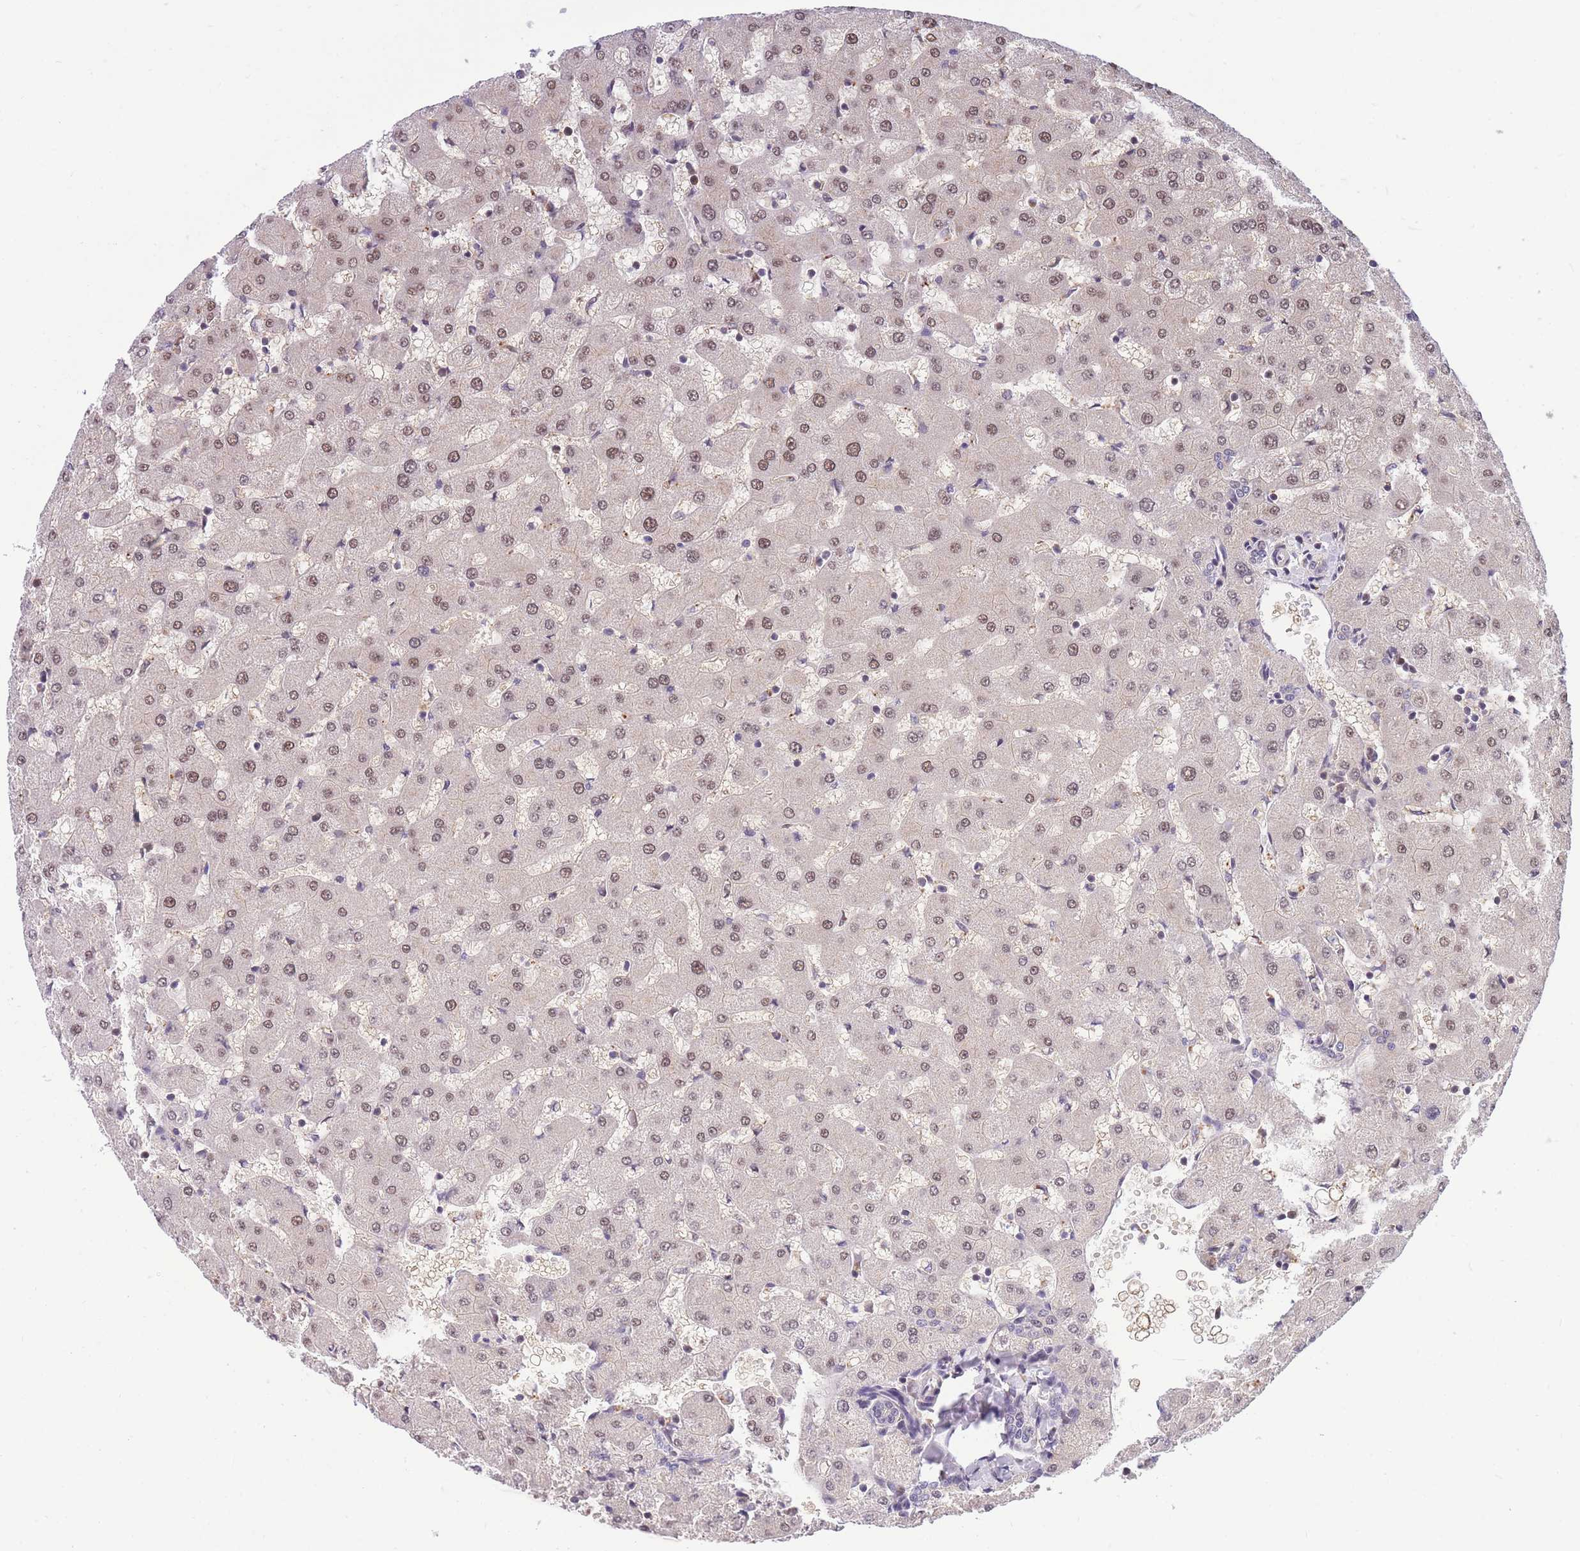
{"staining": {"intensity": "negative", "quantity": "none", "location": "none"}, "tissue": "liver", "cell_type": "Cholangiocytes", "image_type": "normal", "snomed": [{"axis": "morphology", "description": "Normal tissue, NOS"}, {"axis": "topography", "description": "Liver"}], "caption": "A micrograph of human liver is negative for staining in cholangiocytes. Brightfield microscopy of immunohistochemistry (IHC) stained with DAB (brown) and hematoxylin (blue), captured at high magnification.", "gene": "CRACD", "patient": {"sex": "female", "age": 63}}